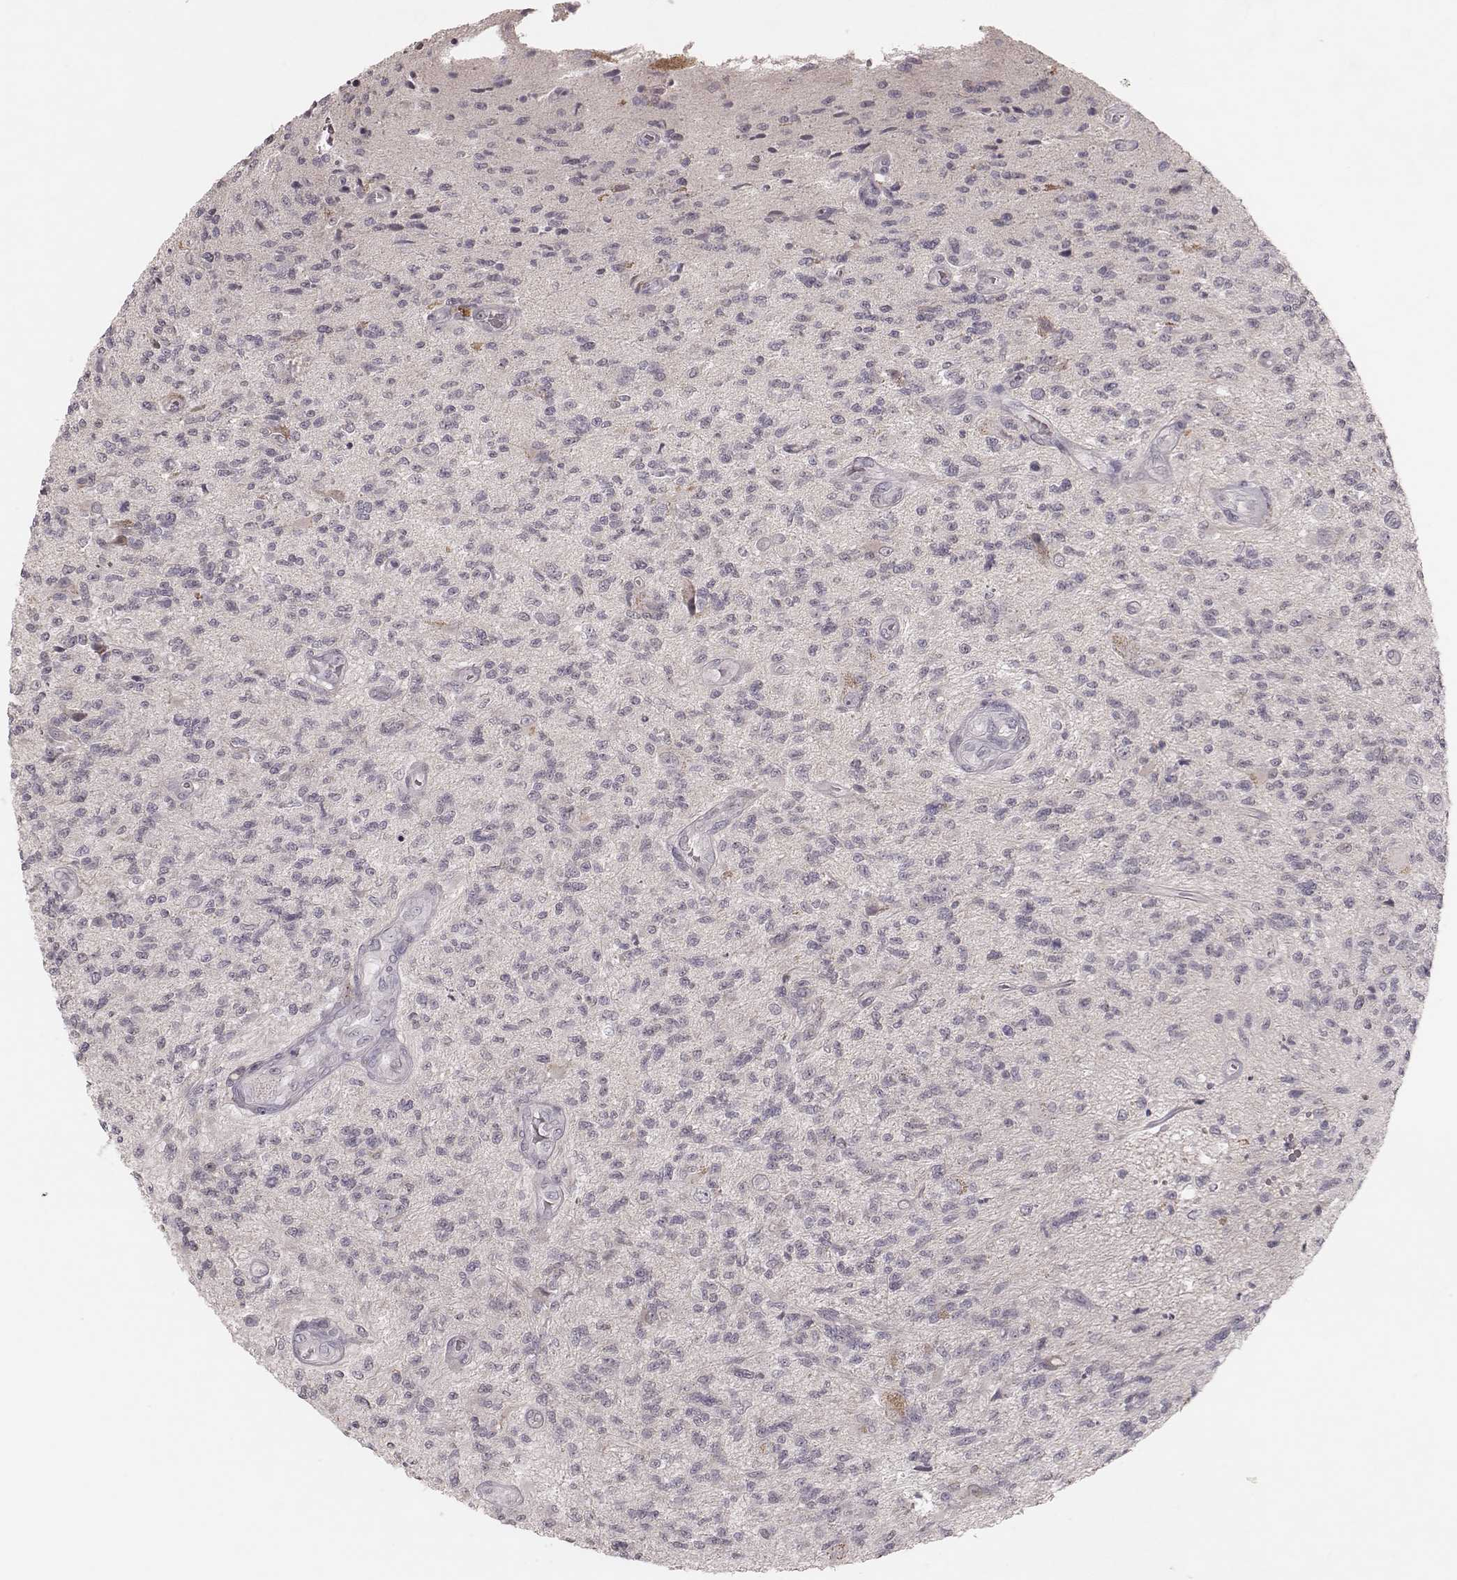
{"staining": {"intensity": "negative", "quantity": "none", "location": "none"}, "tissue": "glioma", "cell_type": "Tumor cells", "image_type": "cancer", "snomed": [{"axis": "morphology", "description": "Glioma, malignant, High grade"}, {"axis": "topography", "description": "Brain"}], "caption": "Tumor cells are negative for brown protein staining in glioma. The staining is performed using DAB brown chromogen with nuclei counter-stained in using hematoxylin.", "gene": "FAM13B", "patient": {"sex": "male", "age": 56}}